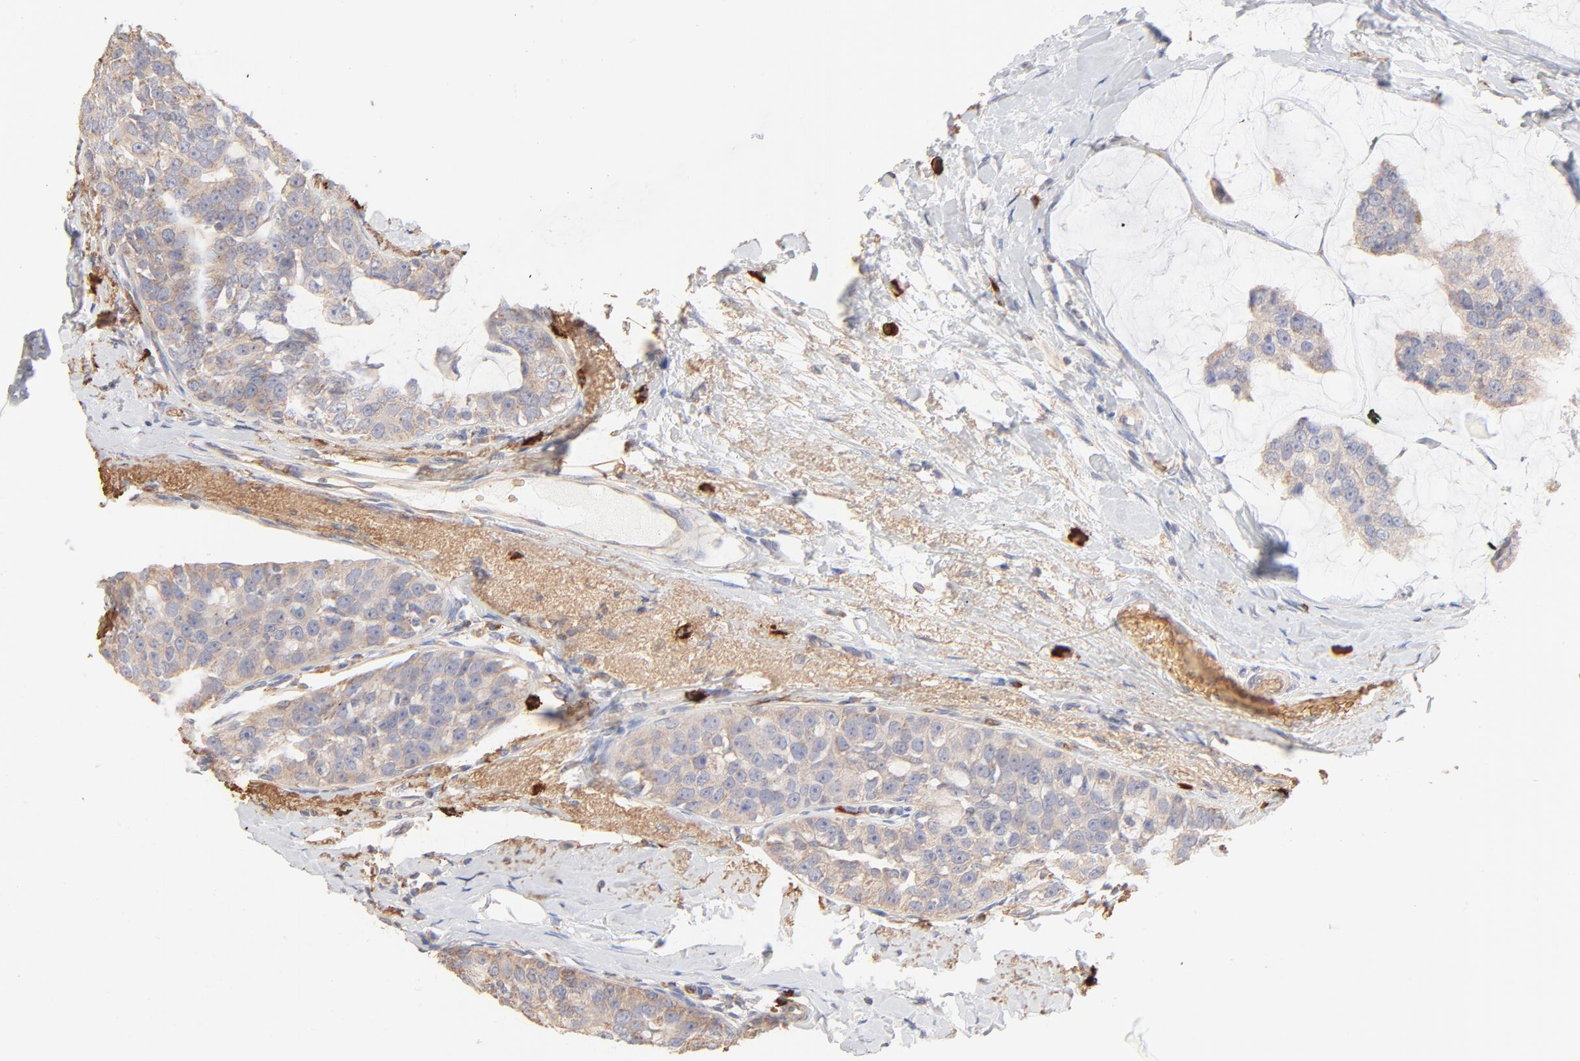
{"staining": {"intensity": "weak", "quantity": ">75%", "location": "cytoplasmic/membranous"}, "tissue": "breast cancer", "cell_type": "Tumor cells", "image_type": "cancer", "snomed": [{"axis": "morphology", "description": "Normal tissue, NOS"}, {"axis": "morphology", "description": "Duct carcinoma"}, {"axis": "topography", "description": "Breast"}], "caption": "Immunohistochemistry (IHC) of breast cancer (intraductal carcinoma) demonstrates low levels of weak cytoplasmic/membranous staining in about >75% of tumor cells.", "gene": "SPTB", "patient": {"sex": "female", "age": 50}}